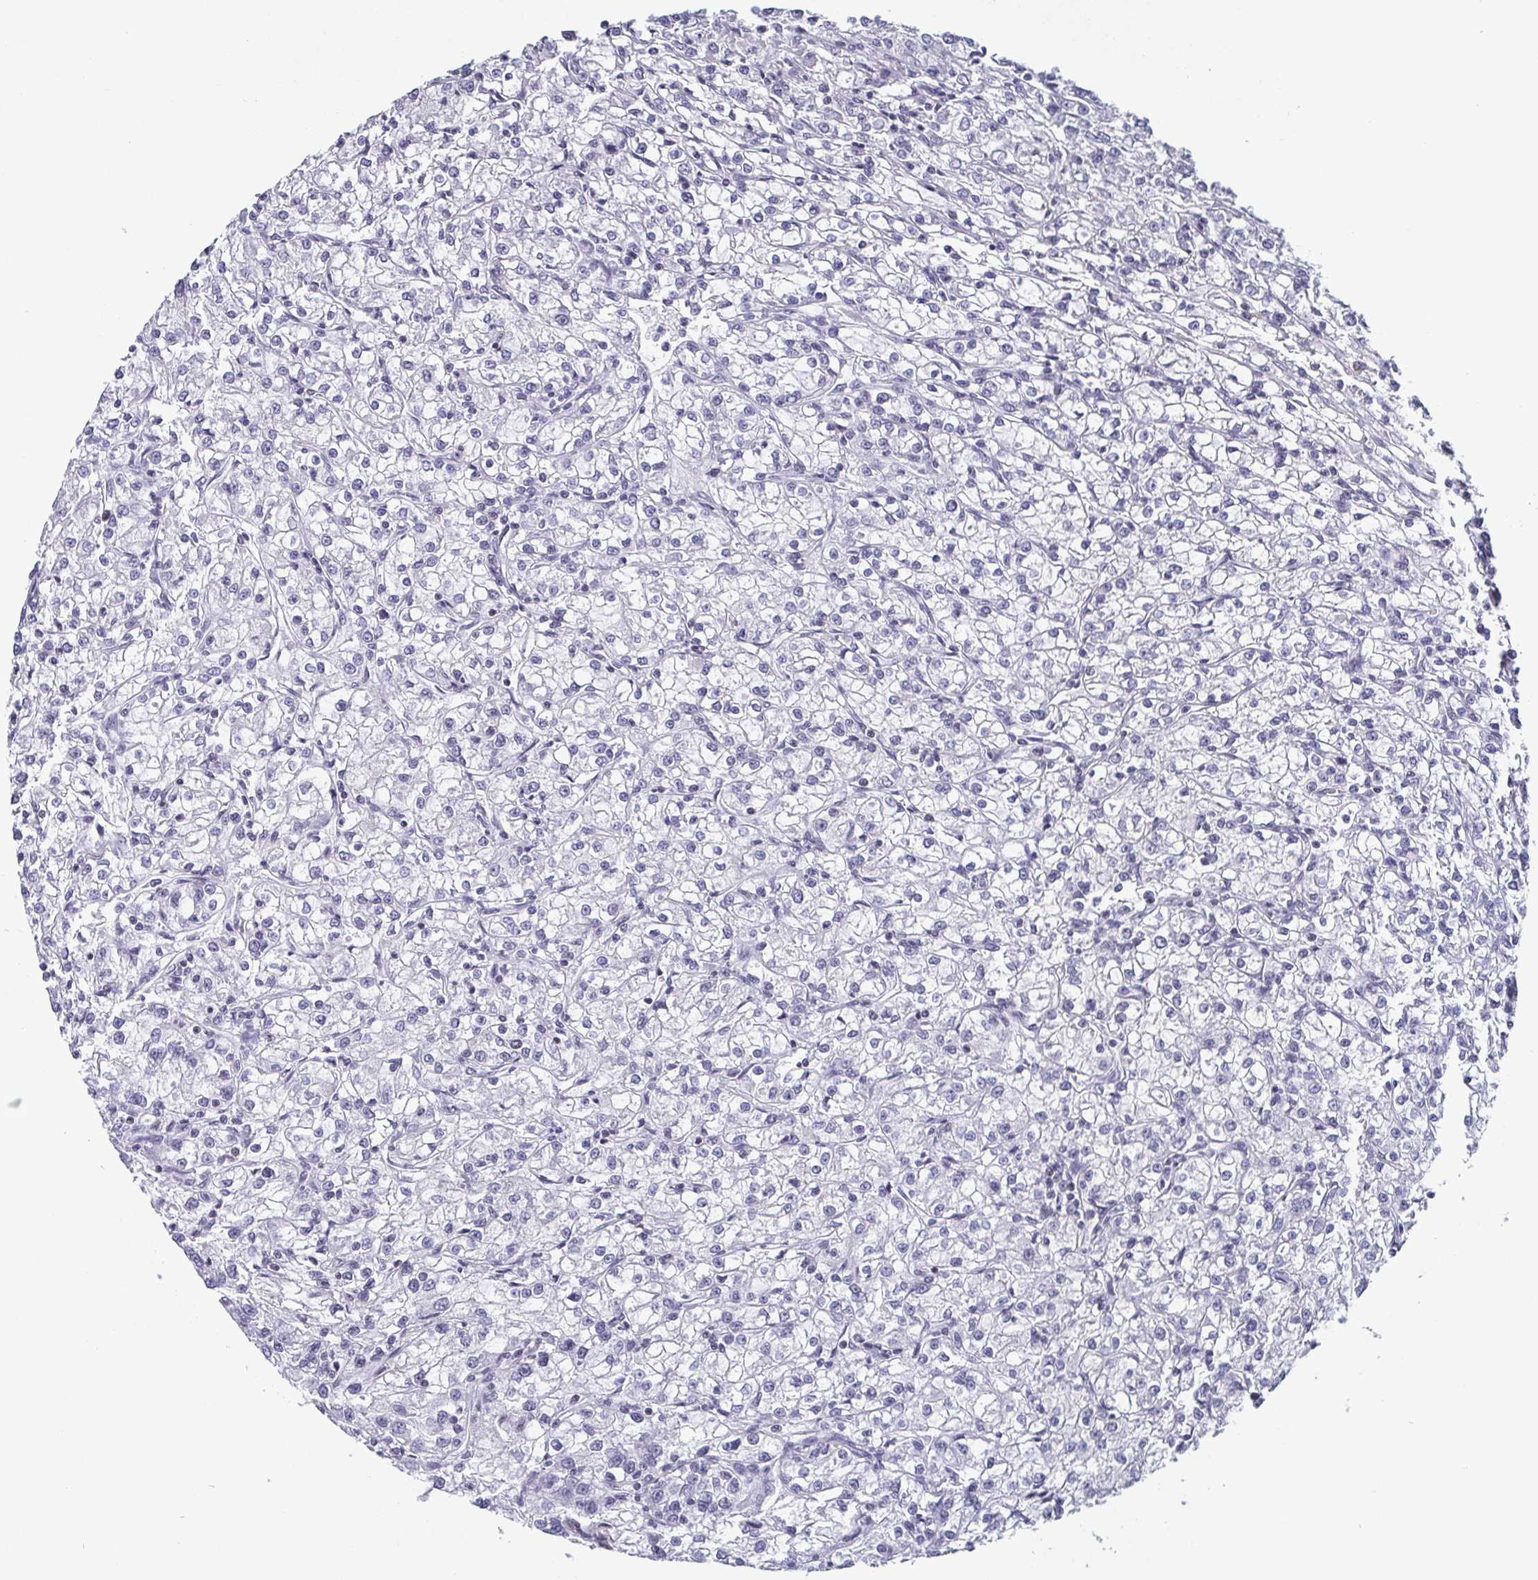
{"staining": {"intensity": "negative", "quantity": "none", "location": "none"}, "tissue": "renal cancer", "cell_type": "Tumor cells", "image_type": "cancer", "snomed": [{"axis": "morphology", "description": "Adenocarcinoma, NOS"}, {"axis": "topography", "description": "Kidney"}], "caption": "High magnification brightfield microscopy of renal cancer stained with DAB (brown) and counterstained with hematoxylin (blue): tumor cells show no significant positivity.", "gene": "CTCF", "patient": {"sex": "female", "age": 59}}